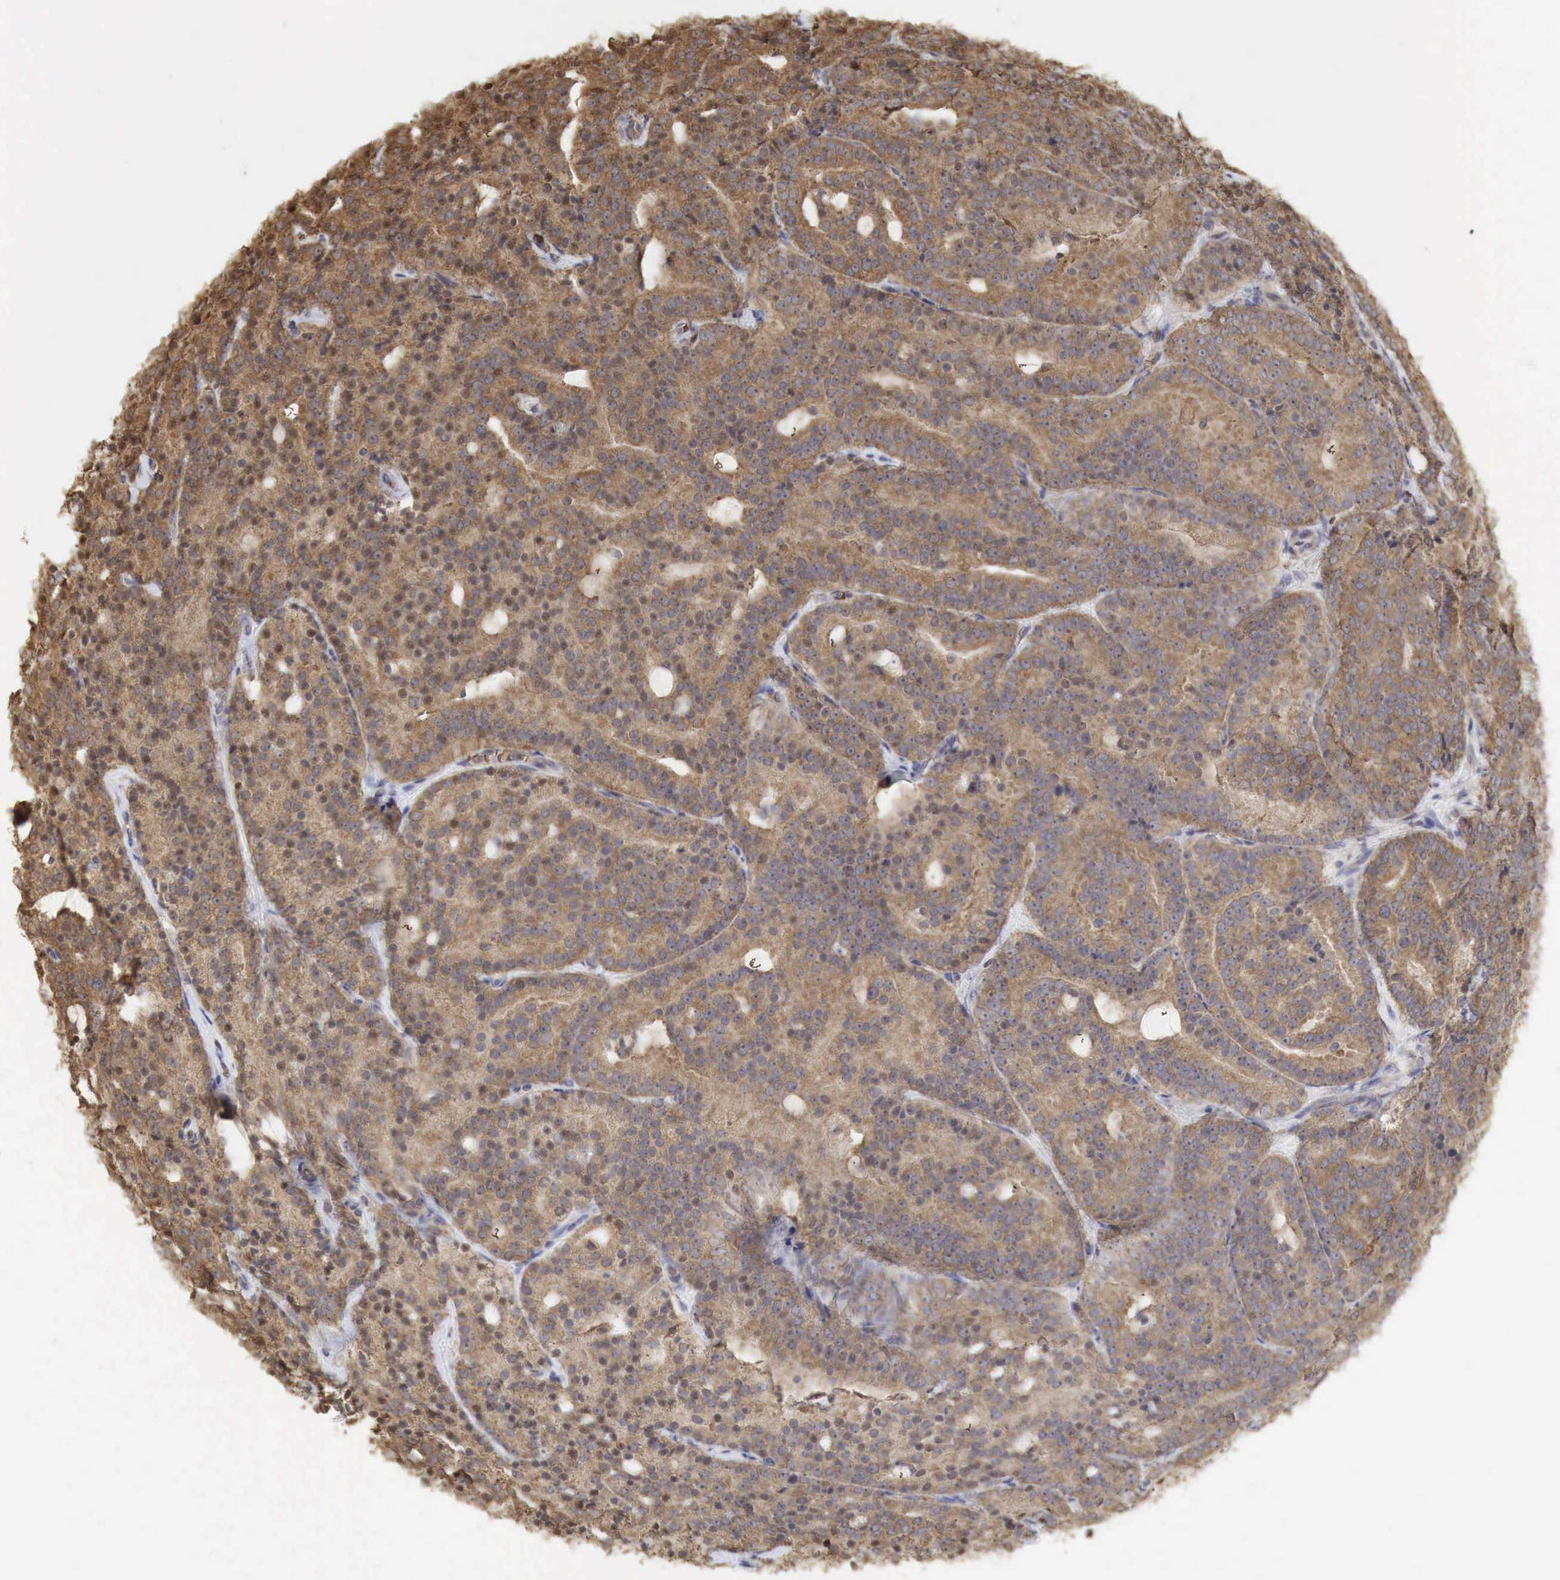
{"staining": {"intensity": "moderate", "quantity": ">75%", "location": "cytoplasmic/membranous"}, "tissue": "prostate cancer", "cell_type": "Tumor cells", "image_type": "cancer", "snomed": [{"axis": "morphology", "description": "Adenocarcinoma, Medium grade"}, {"axis": "topography", "description": "Prostate"}], "caption": "Immunohistochemical staining of adenocarcinoma (medium-grade) (prostate) demonstrates medium levels of moderate cytoplasmic/membranous positivity in about >75% of tumor cells. The staining was performed using DAB to visualize the protein expression in brown, while the nuclei were stained in blue with hematoxylin (Magnification: 20x).", "gene": "PABPC5", "patient": {"sex": "male", "age": 65}}